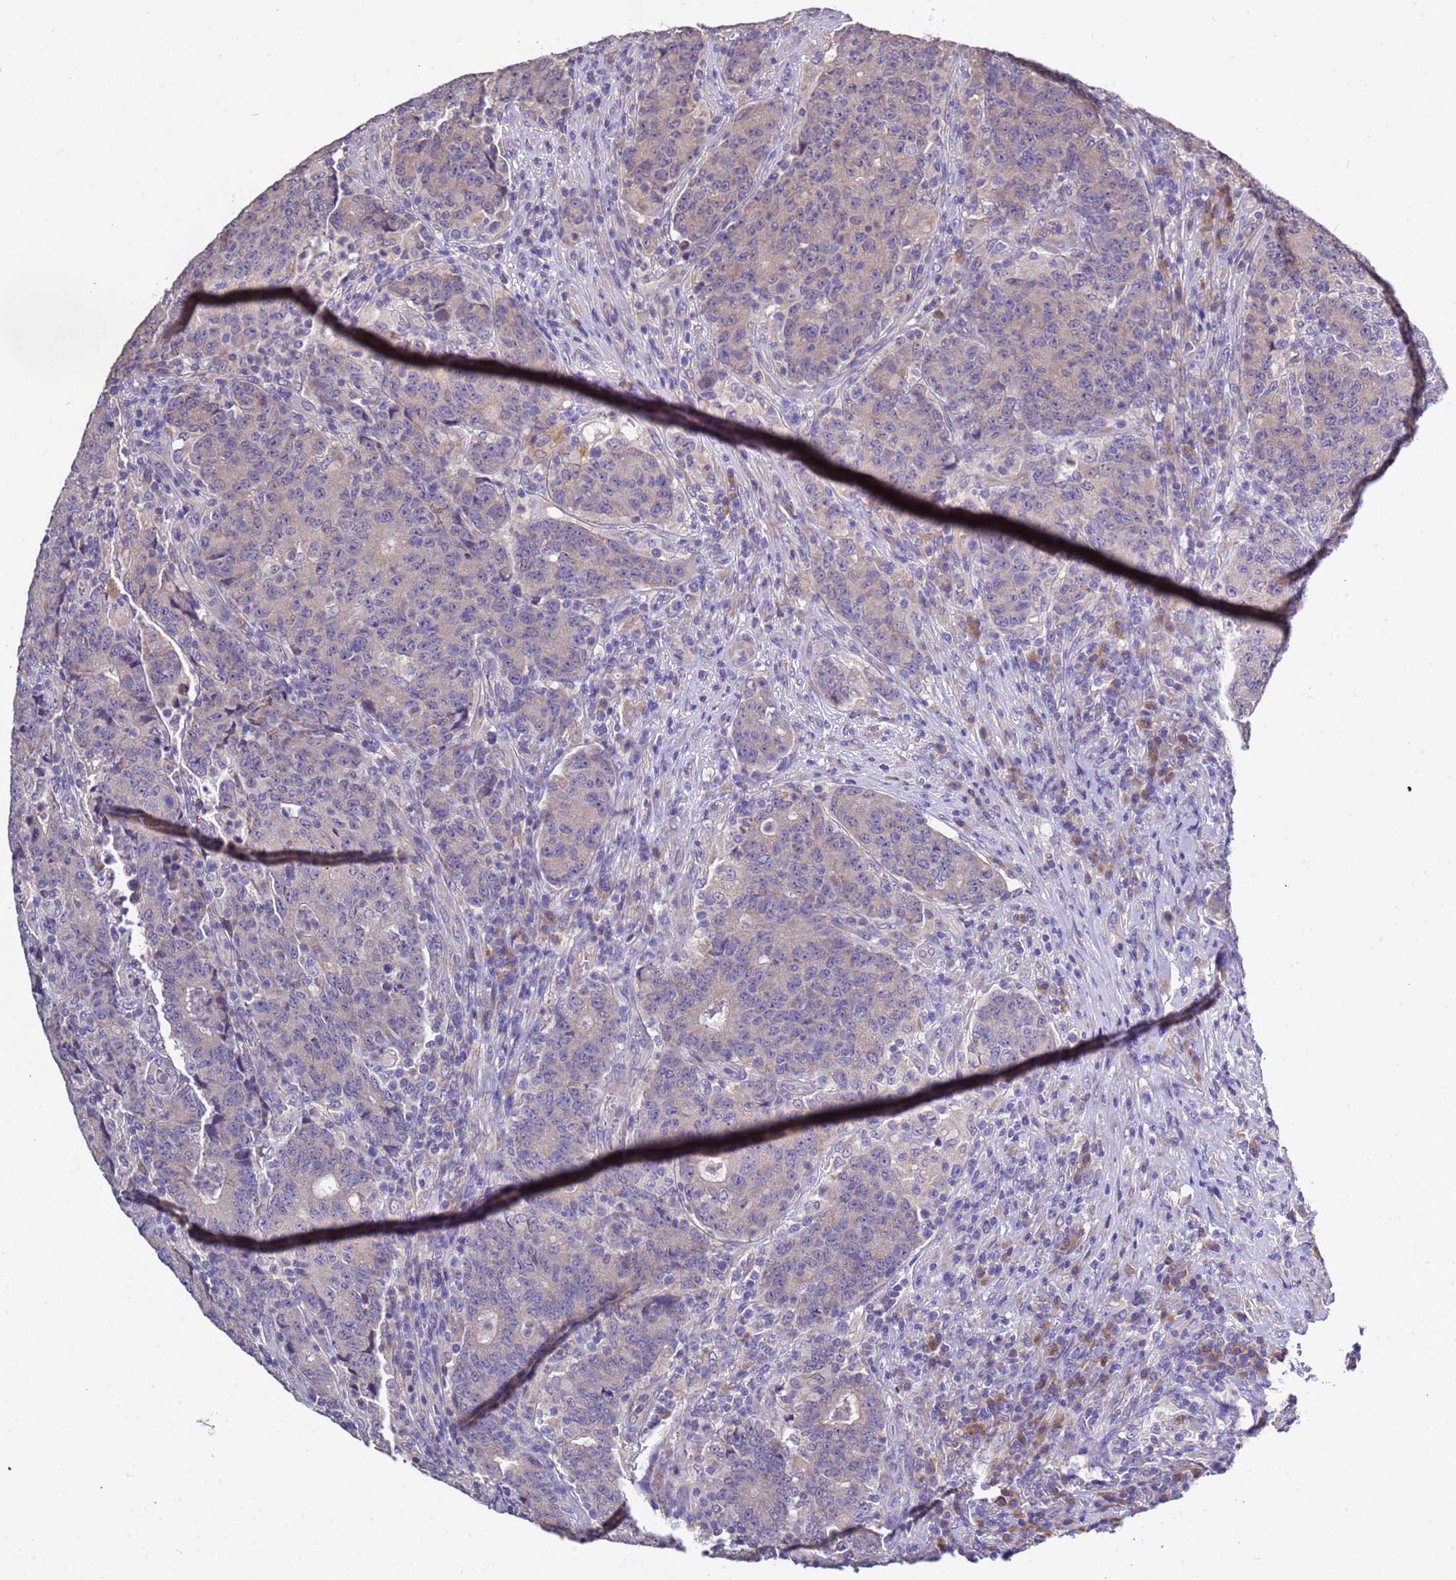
{"staining": {"intensity": "negative", "quantity": "none", "location": "none"}, "tissue": "colorectal cancer", "cell_type": "Tumor cells", "image_type": "cancer", "snomed": [{"axis": "morphology", "description": "Adenocarcinoma, NOS"}, {"axis": "topography", "description": "Colon"}], "caption": "The image displays no staining of tumor cells in colorectal cancer (adenocarcinoma).", "gene": "ELMOD2", "patient": {"sex": "female", "age": 75}}